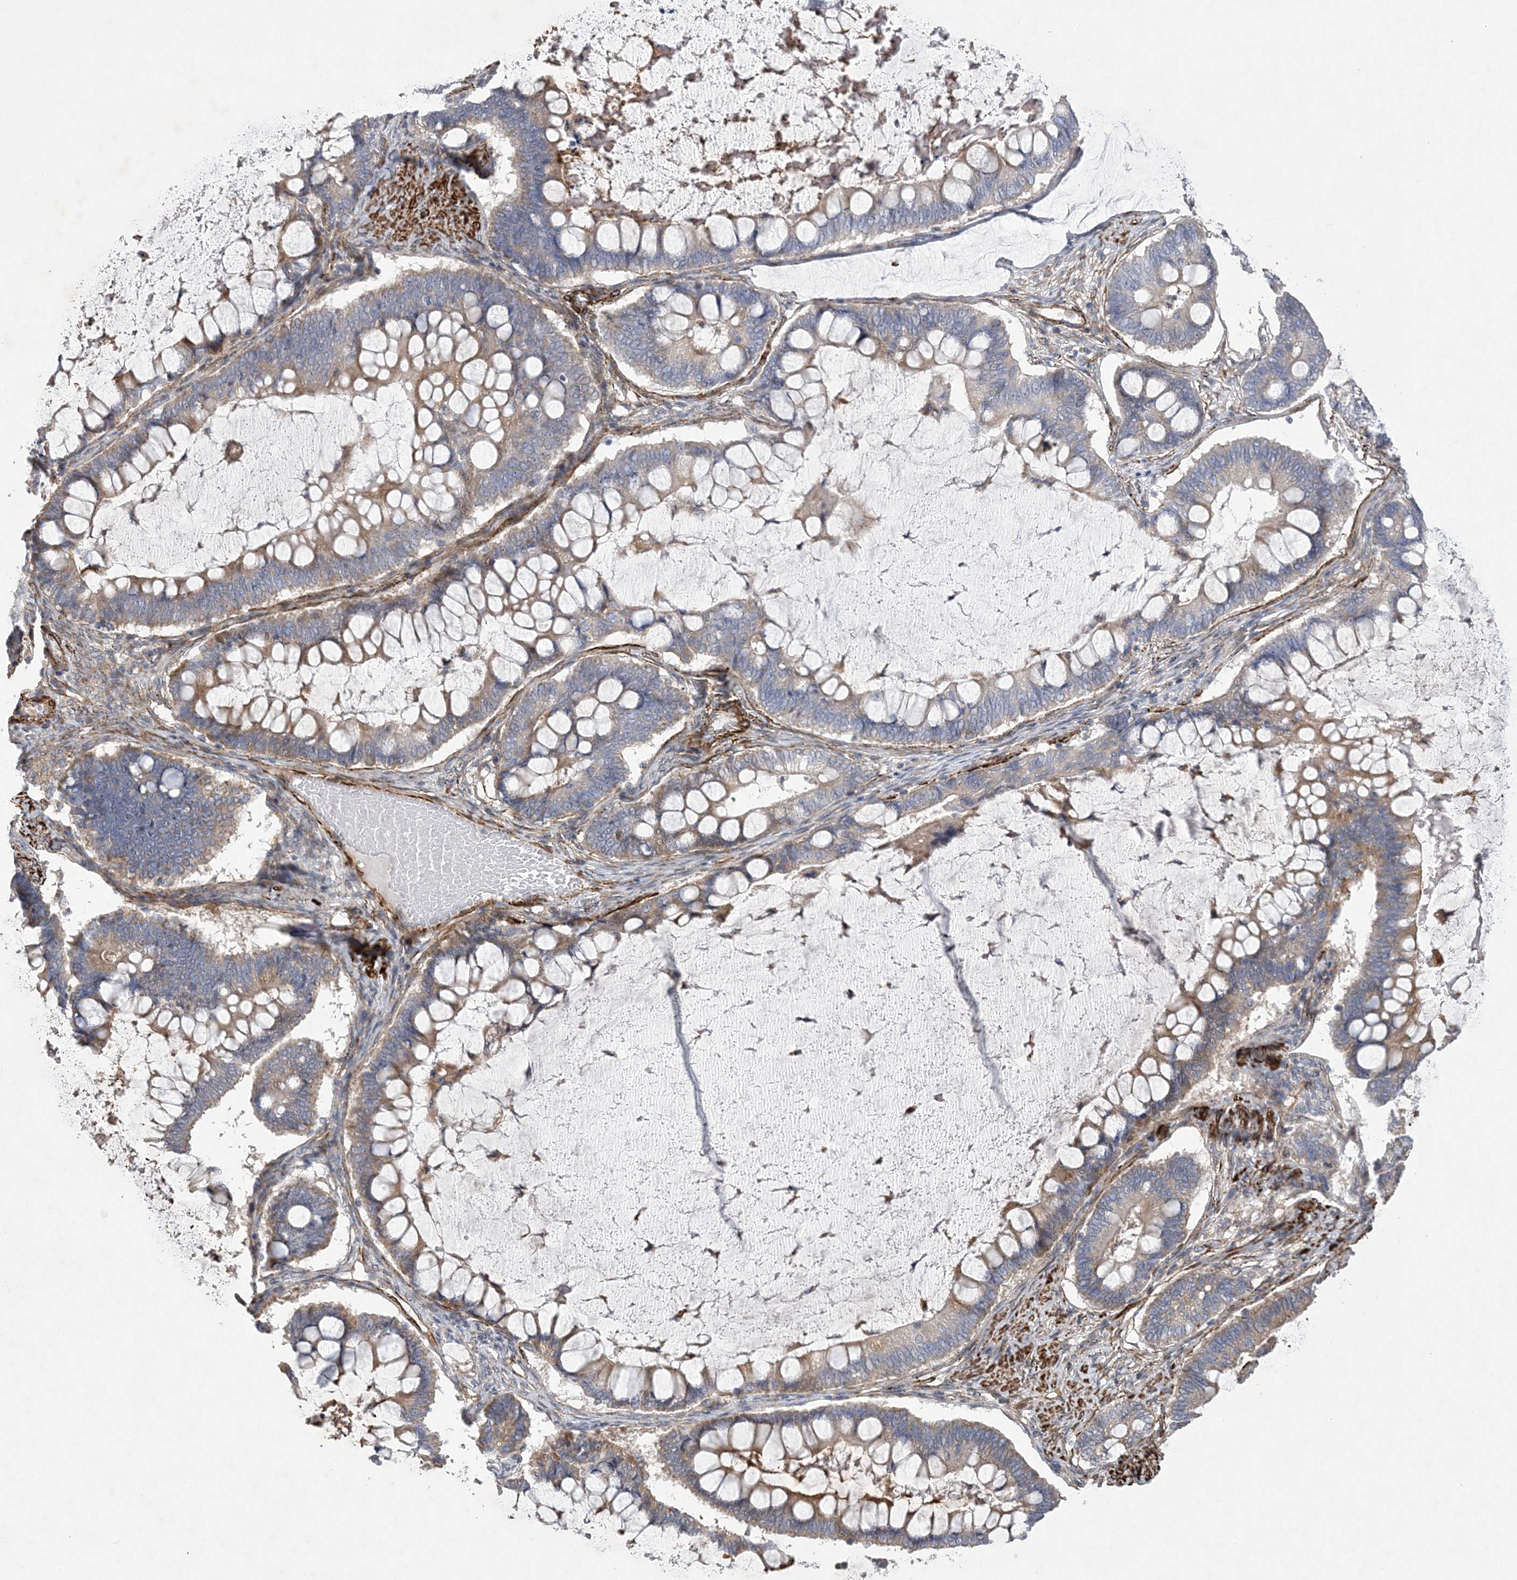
{"staining": {"intensity": "moderate", "quantity": "25%-75%", "location": "cytoplasmic/membranous"}, "tissue": "ovarian cancer", "cell_type": "Tumor cells", "image_type": "cancer", "snomed": [{"axis": "morphology", "description": "Cystadenocarcinoma, mucinous, NOS"}, {"axis": "topography", "description": "Ovary"}], "caption": "About 25%-75% of tumor cells in human ovarian mucinous cystadenocarcinoma demonstrate moderate cytoplasmic/membranous protein expression as visualized by brown immunohistochemical staining.", "gene": "ARSJ", "patient": {"sex": "female", "age": 61}}